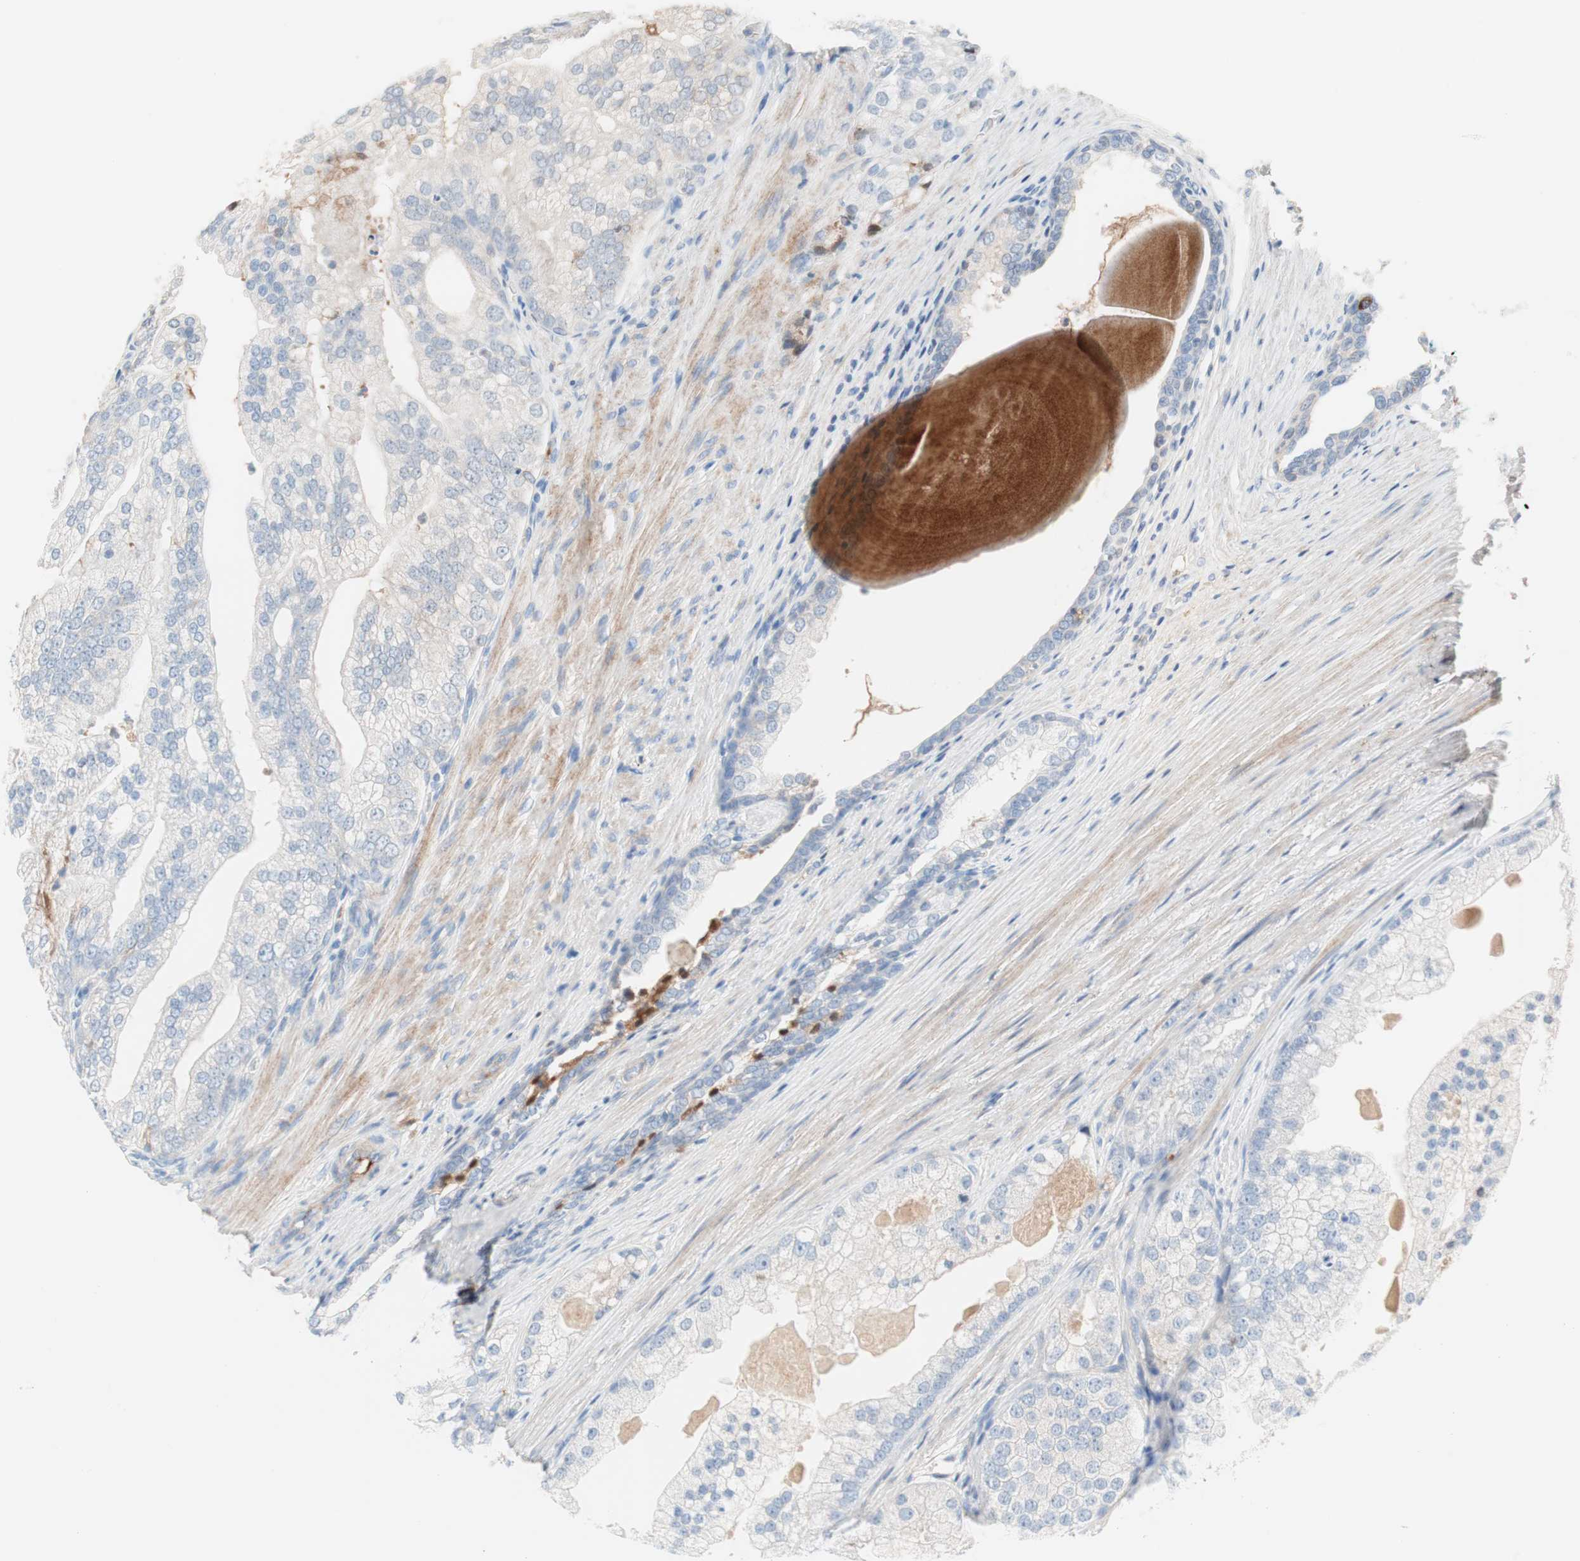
{"staining": {"intensity": "negative", "quantity": "none", "location": "none"}, "tissue": "prostate cancer", "cell_type": "Tumor cells", "image_type": "cancer", "snomed": [{"axis": "morphology", "description": "Adenocarcinoma, Low grade"}, {"axis": "topography", "description": "Prostate"}], "caption": "The immunohistochemistry histopathology image has no significant expression in tumor cells of prostate adenocarcinoma (low-grade) tissue.", "gene": "RBP4", "patient": {"sex": "male", "age": 69}}